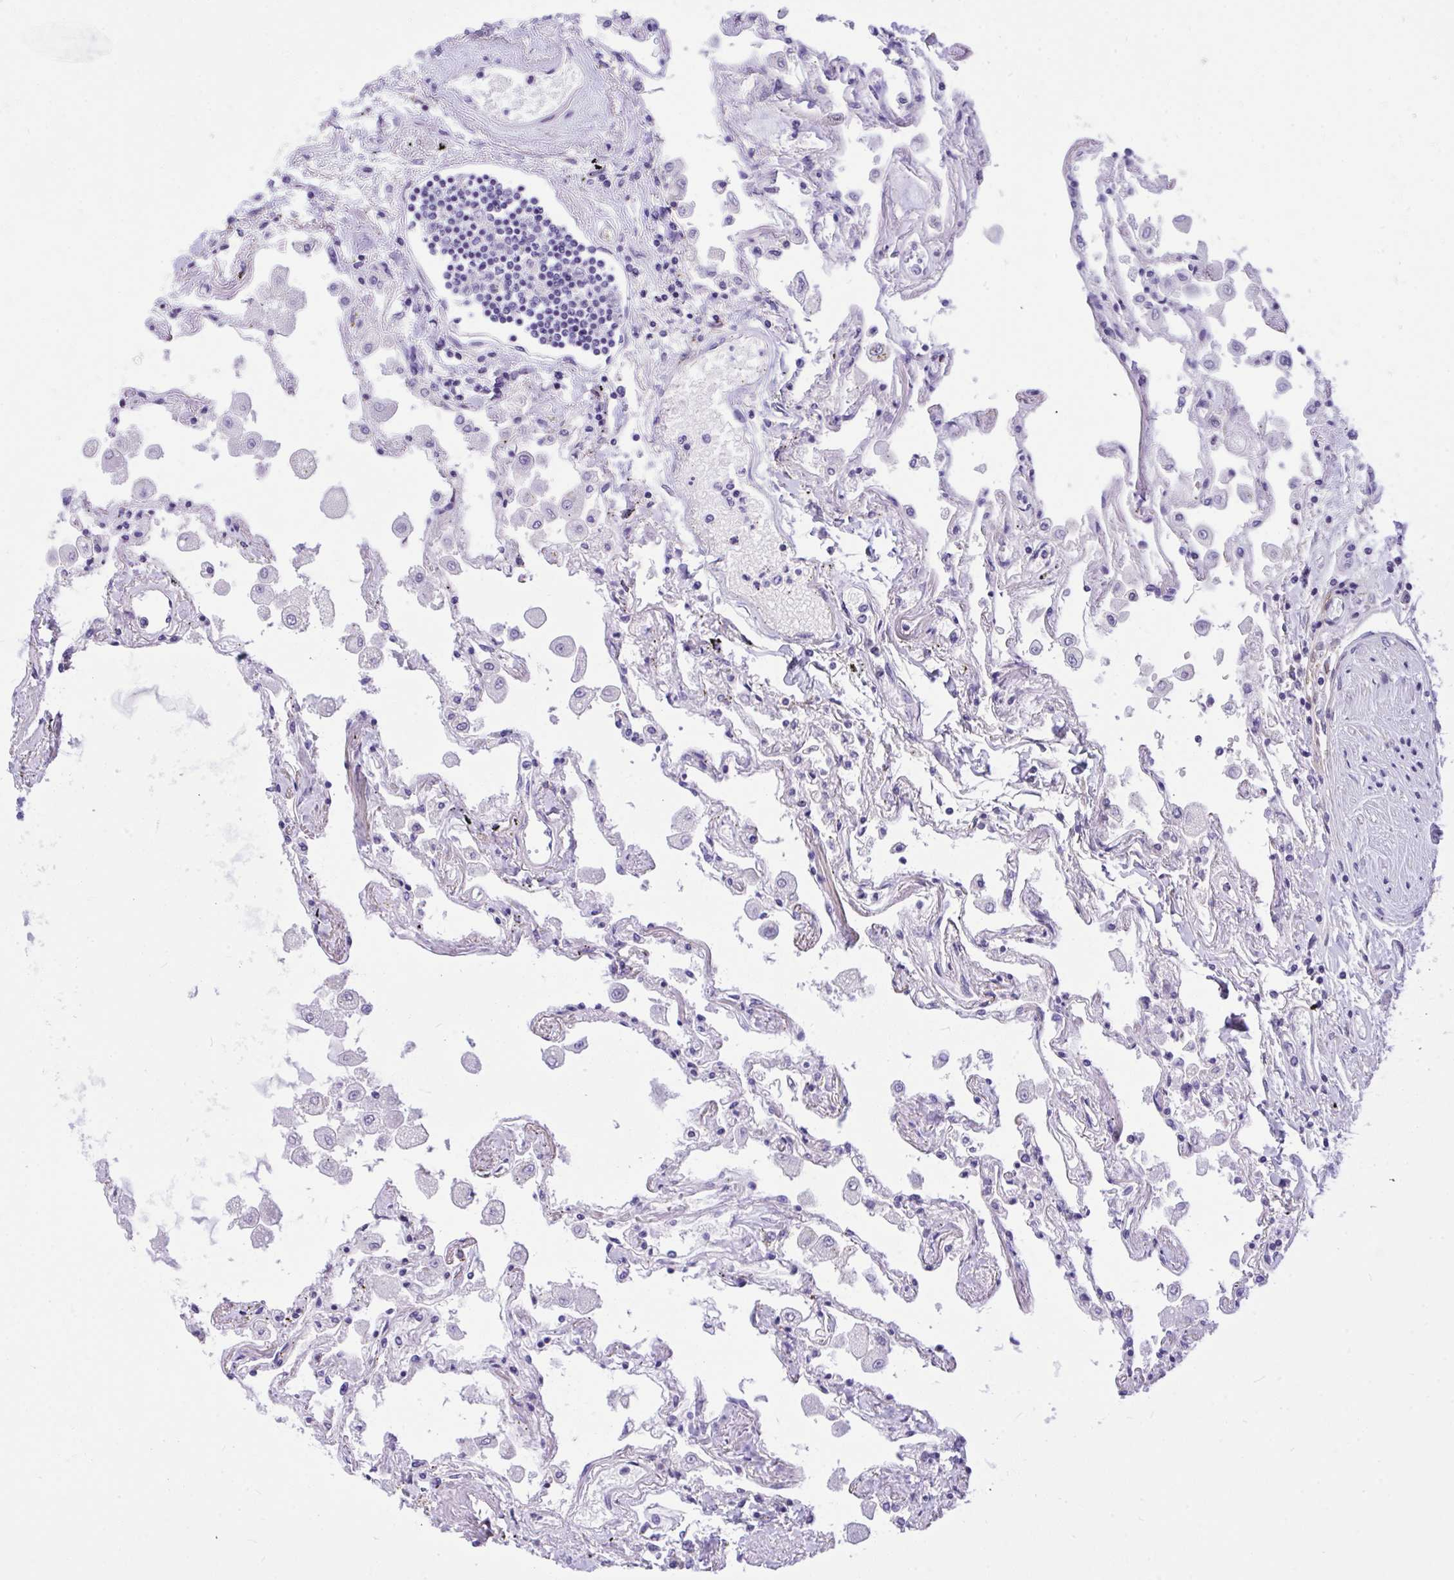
{"staining": {"intensity": "negative", "quantity": "none", "location": "none"}, "tissue": "lung", "cell_type": "Alveolar cells", "image_type": "normal", "snomed": [{"axis": "morphology", "description": "Normal tissue, NOS"}, {"axis": "morphology", "description": "Adenocarcinoma, NOS"}, {"axis": "topography", "description": "Cartilage tissue"}, {"axis": "topography", "description": "Lung"}], "caption": "This is an IHC micrograph of benign human lung. There is no expression in alveolar cells.", "gene": "TLN2", "patient": {"sex": "female", "age": 67}}